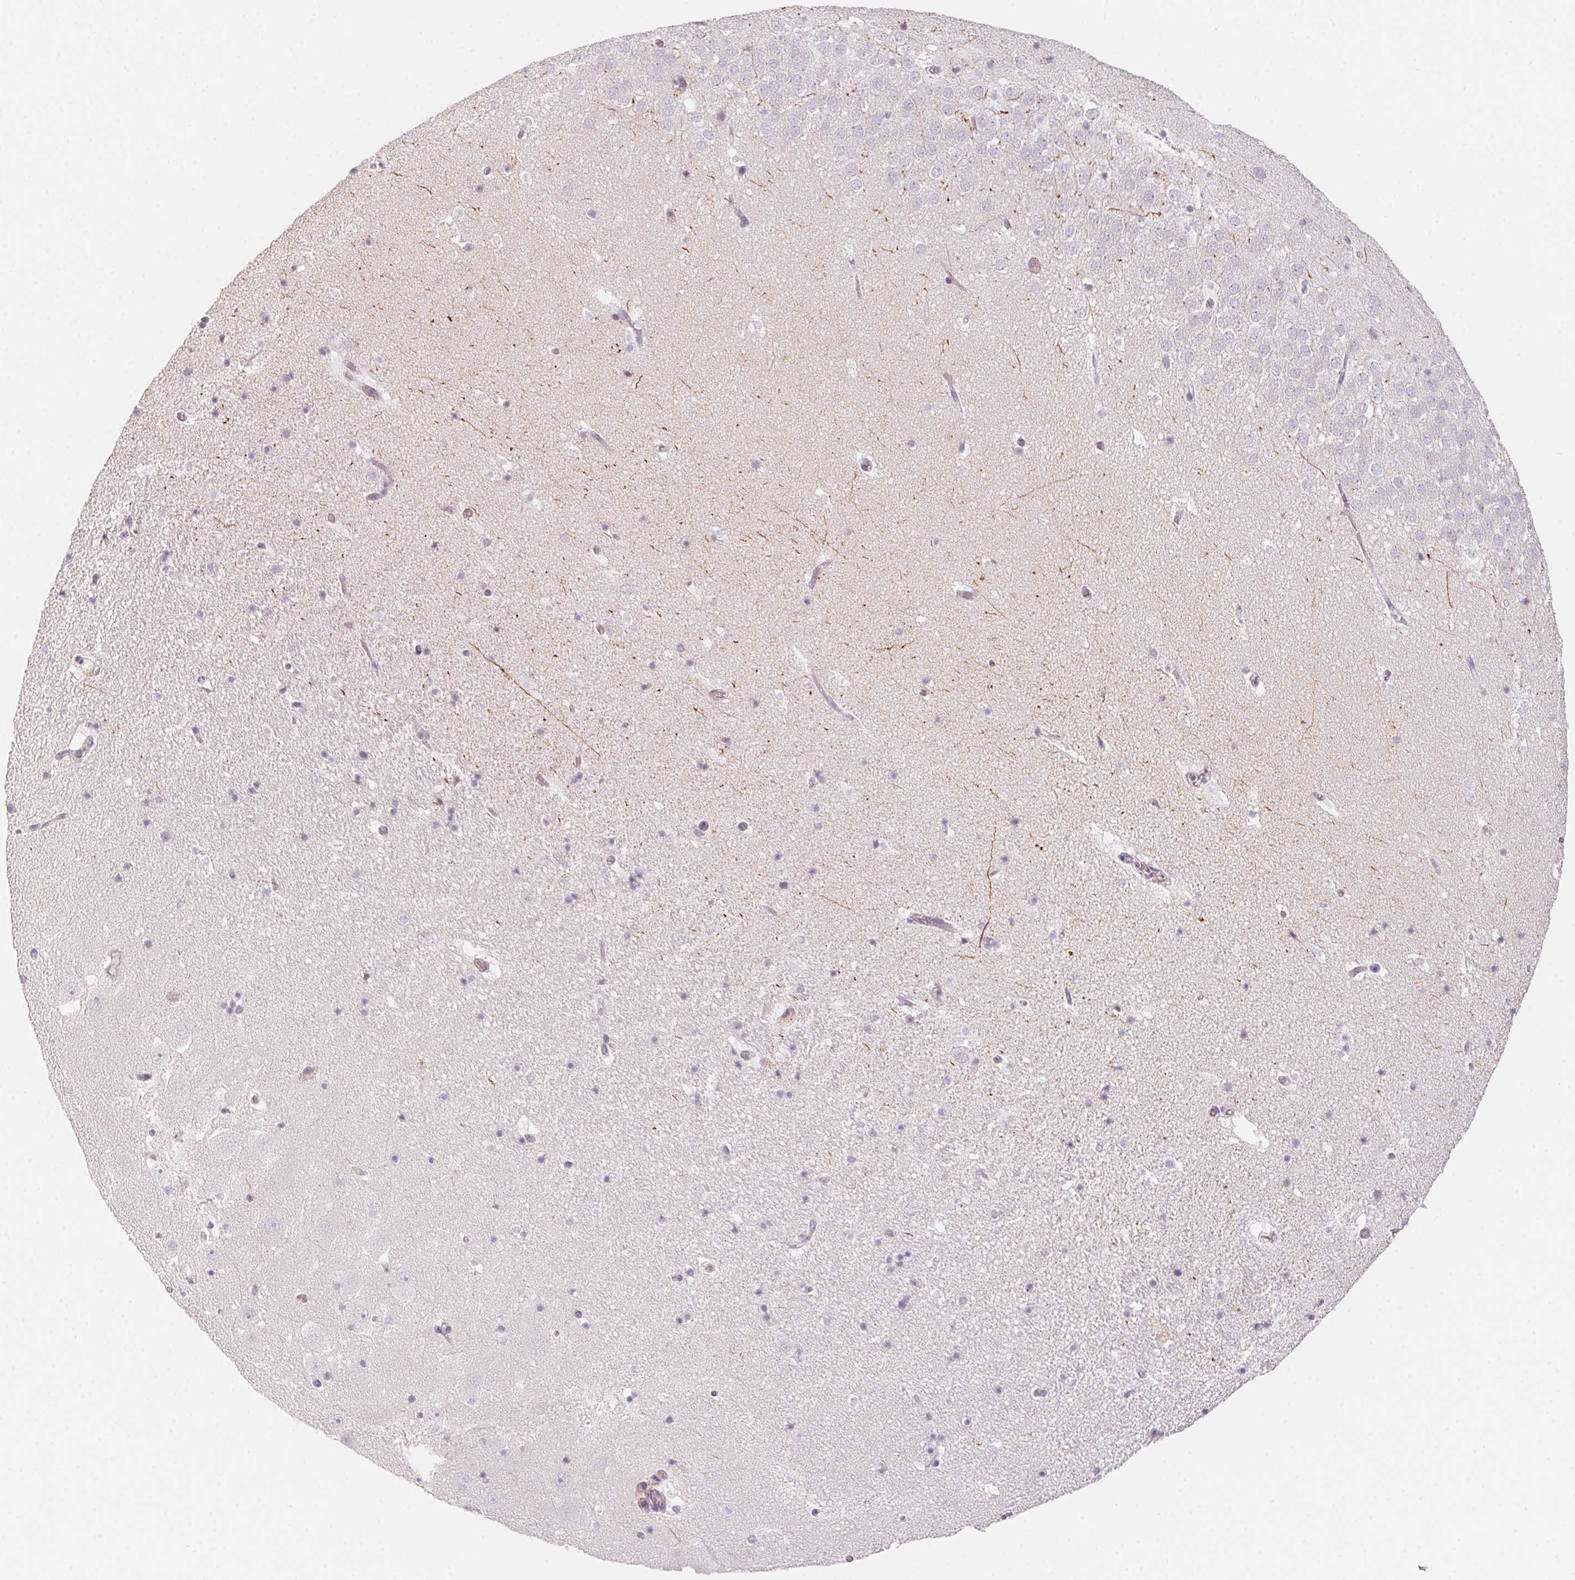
{"staining": {"intensity": "negative", "quantity": "none", "location": "none"}, "tissue": "hippocampus", "cell_type": "Glial cells", "image_type": "normal", "snomed": [{"axis": "morphology", "description": "Normal tissue, NOS"}, {"axis": "topography", "description": "Hippocampus"}], "caption": "A high-resolution photomicrograph shows immunohistochemistry (IHC) staining of unremarkable hippocampus, which exhibits no significant staining in glial cells.", "gene": "PRPH", "patient": {"sex": "female", "age": 42}}